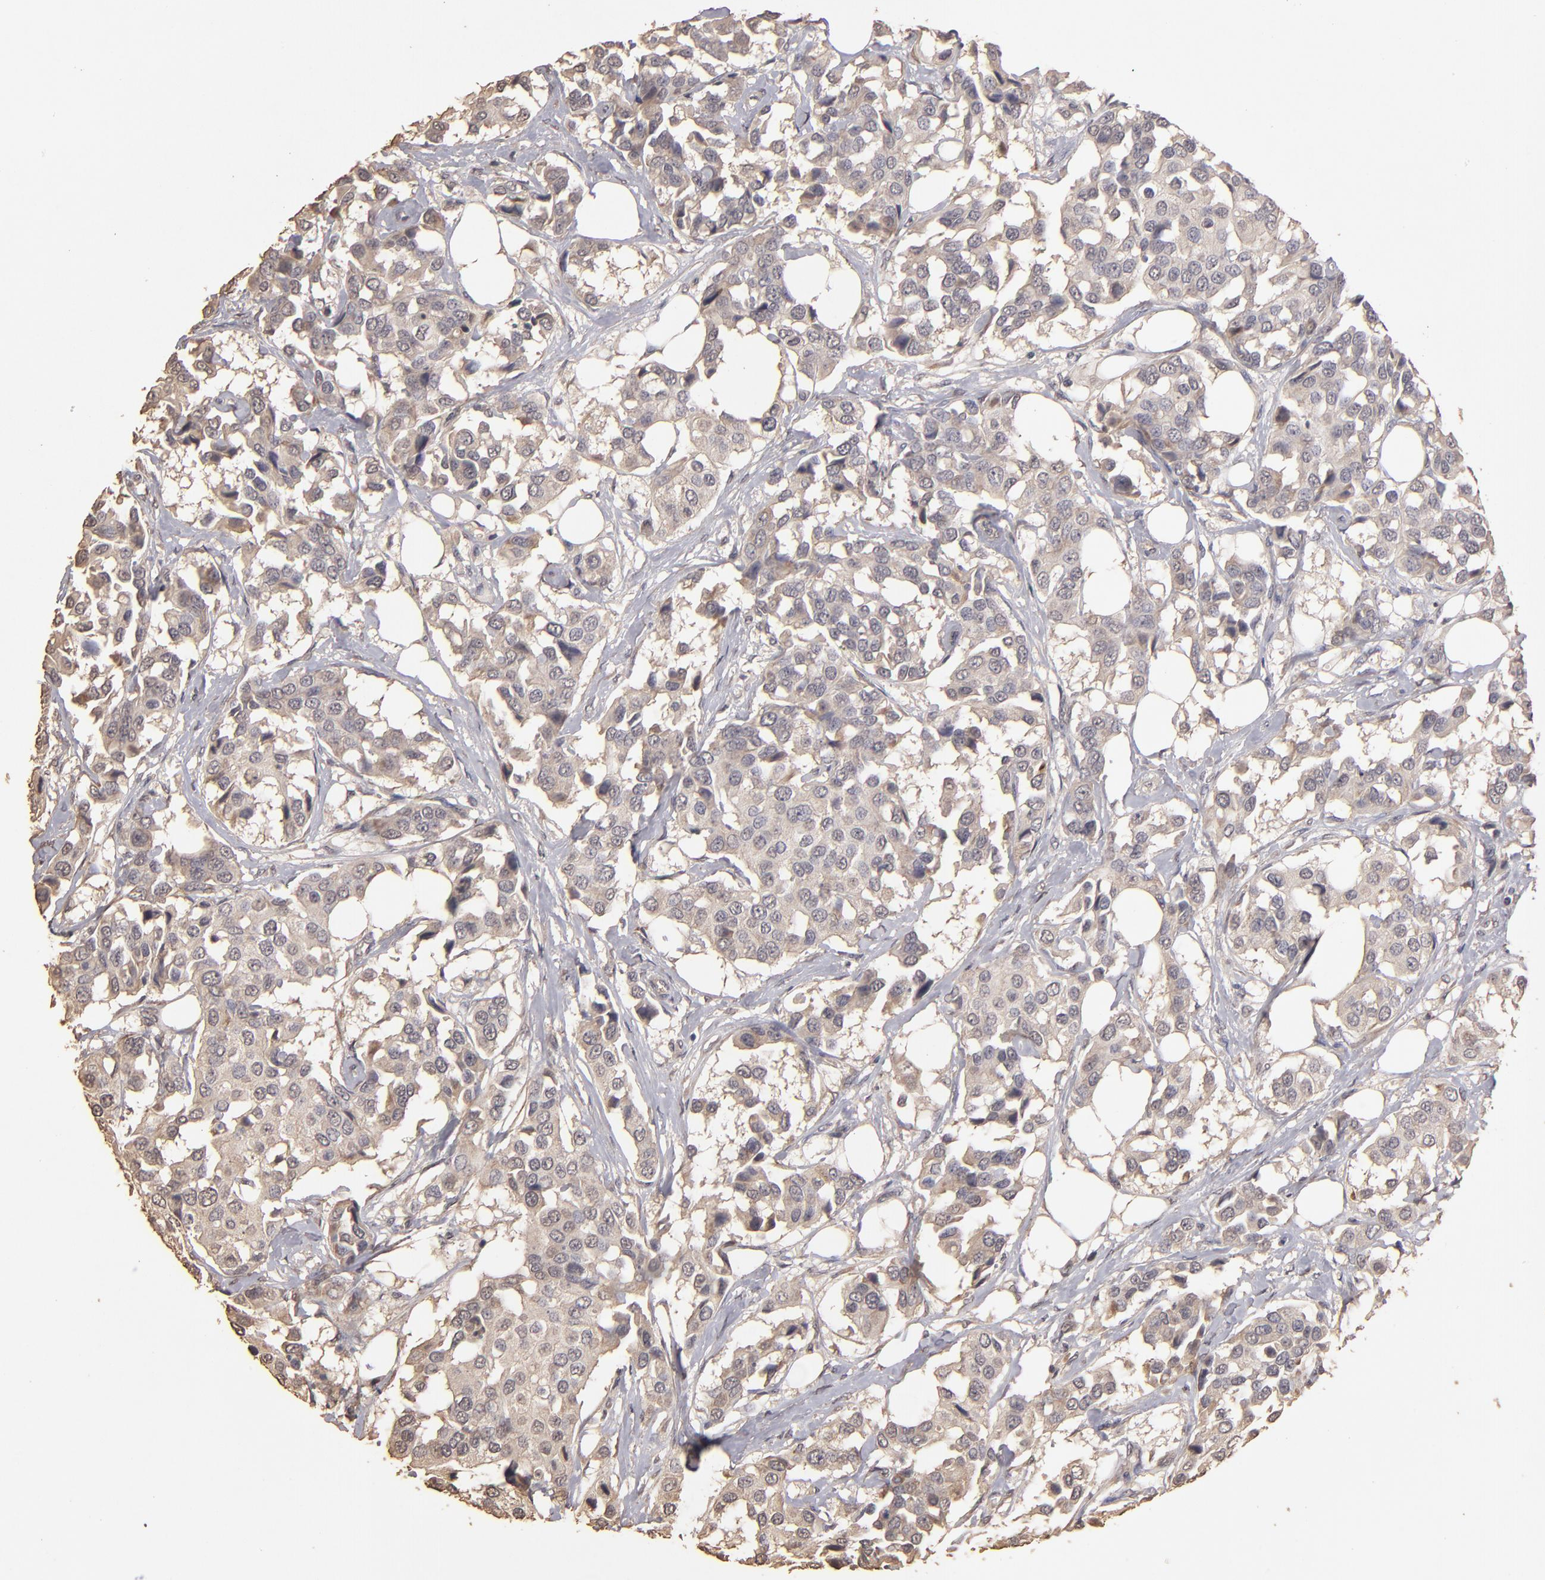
{"staining": {"intensity": "weak", "quantity": ">75%", "location": "cytoplasmic/membranous"}, "tissue": "breast cancer", "cell_type": "Tumor cells", "image_type": "cancer", "snomed": [{"axis": "morphology", "description": "Duct carcinoma"}, {"axis": "topography", "description": "Breast"}], "caption": "IHC histopathology image of neoplastic tissue: invasive ductal carcinoma (breast) stained using immunohistochemistry (IHC) reveals low levels of weak protein expression localized specifically in the cytoplasmic/membranous of tumor cells, appearing as a cytoplasmic/membranous brown color.", "gene": "OPHN1", "patient": {"sex": "female", "age": 80}}